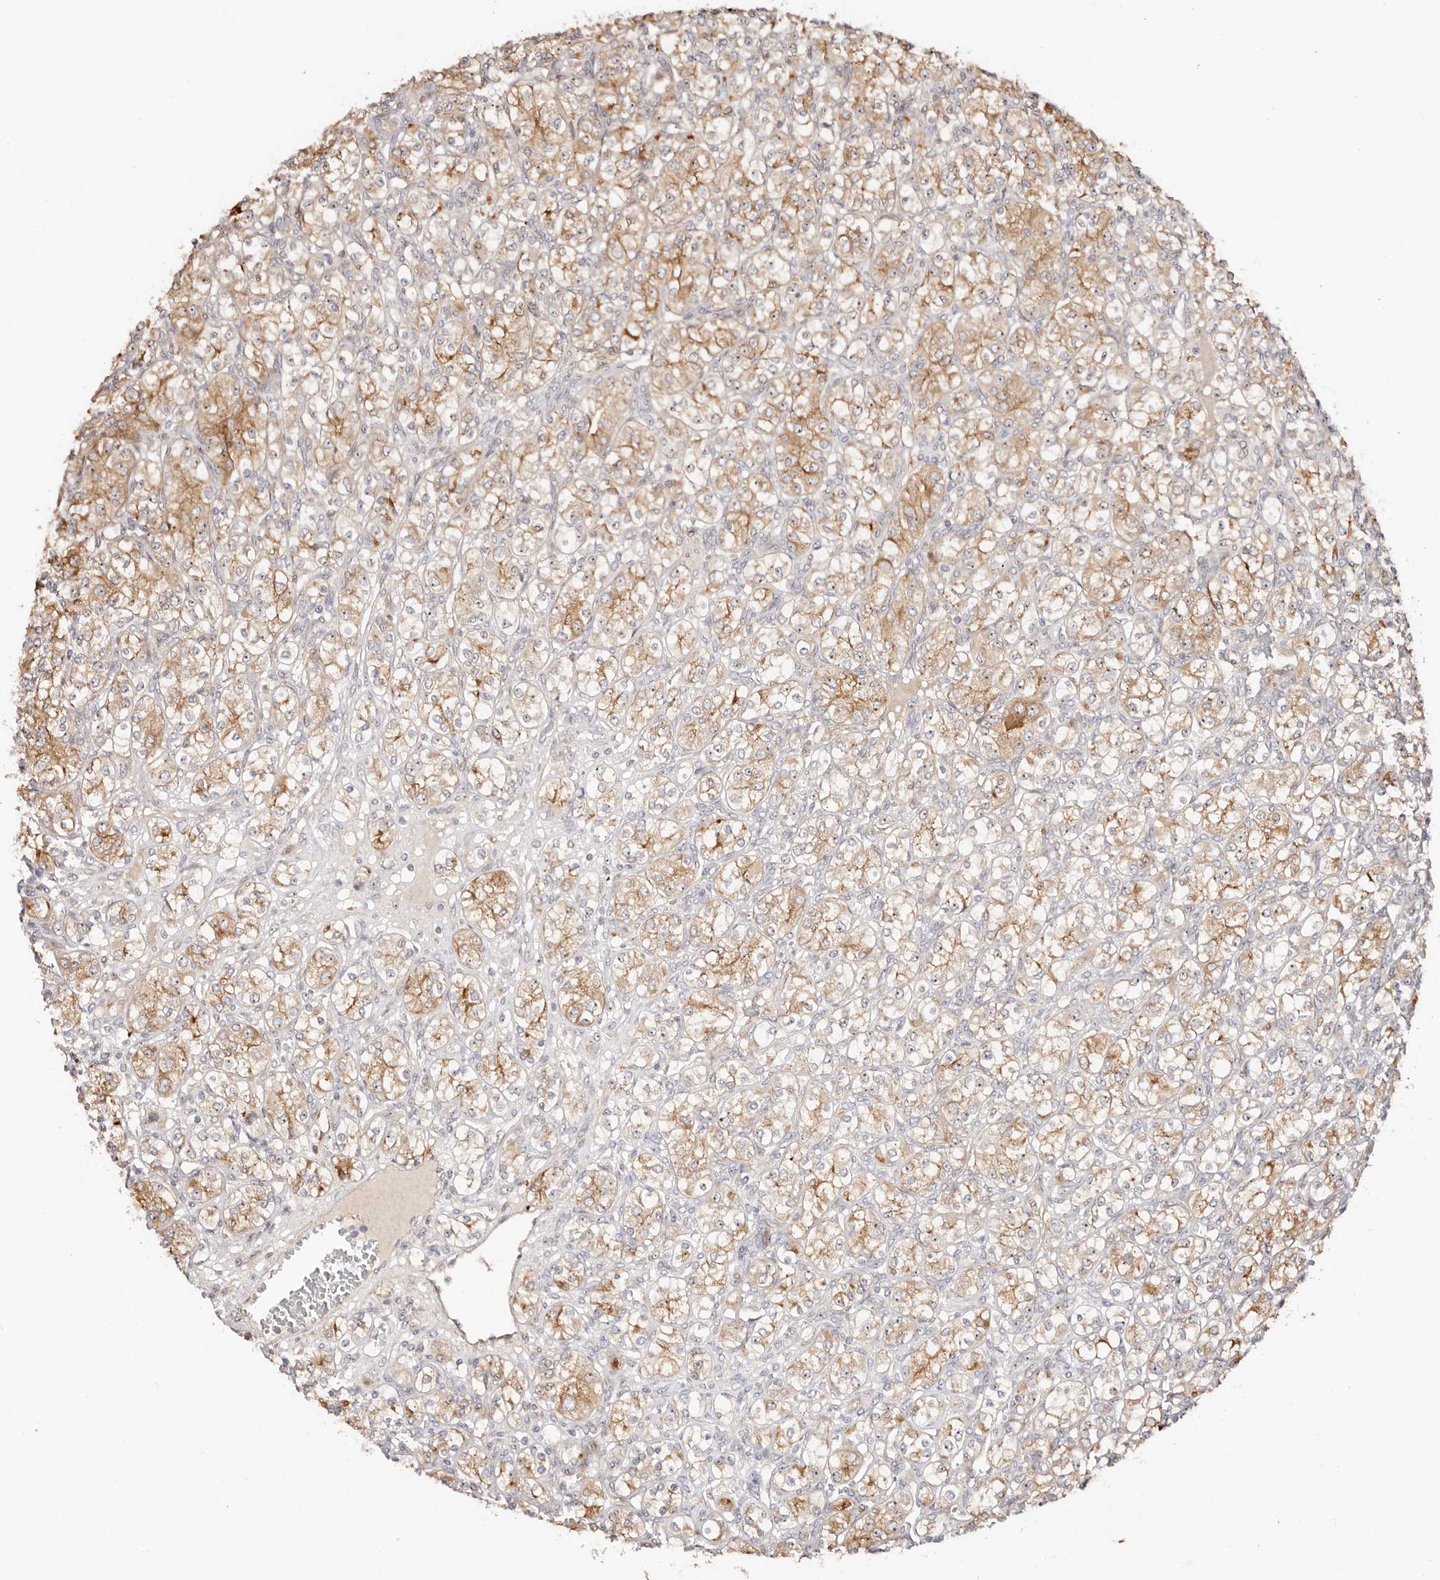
{"staining": {"intensity": "moderate", "quantity": "25%-75%", "location": "cytoplasmic/membranous"}, "tissue": "renal cancer", "cell_type": "Tumor cells", "image_type": "cancer", "snomed": [{"axis": "morphology", "description": "Adenocarcinoma, NOS"}, {"axis": "topography", "description": "Kidney"}], "caption": "Human renal adenocarcinoma stained with a brown dye demonstrates moderate cytoplasmic/membranous positive staining in about 25%-75% of tumor cells.", "gene": "ODF2L", "patient": {"sex": "male", "age": 77}}